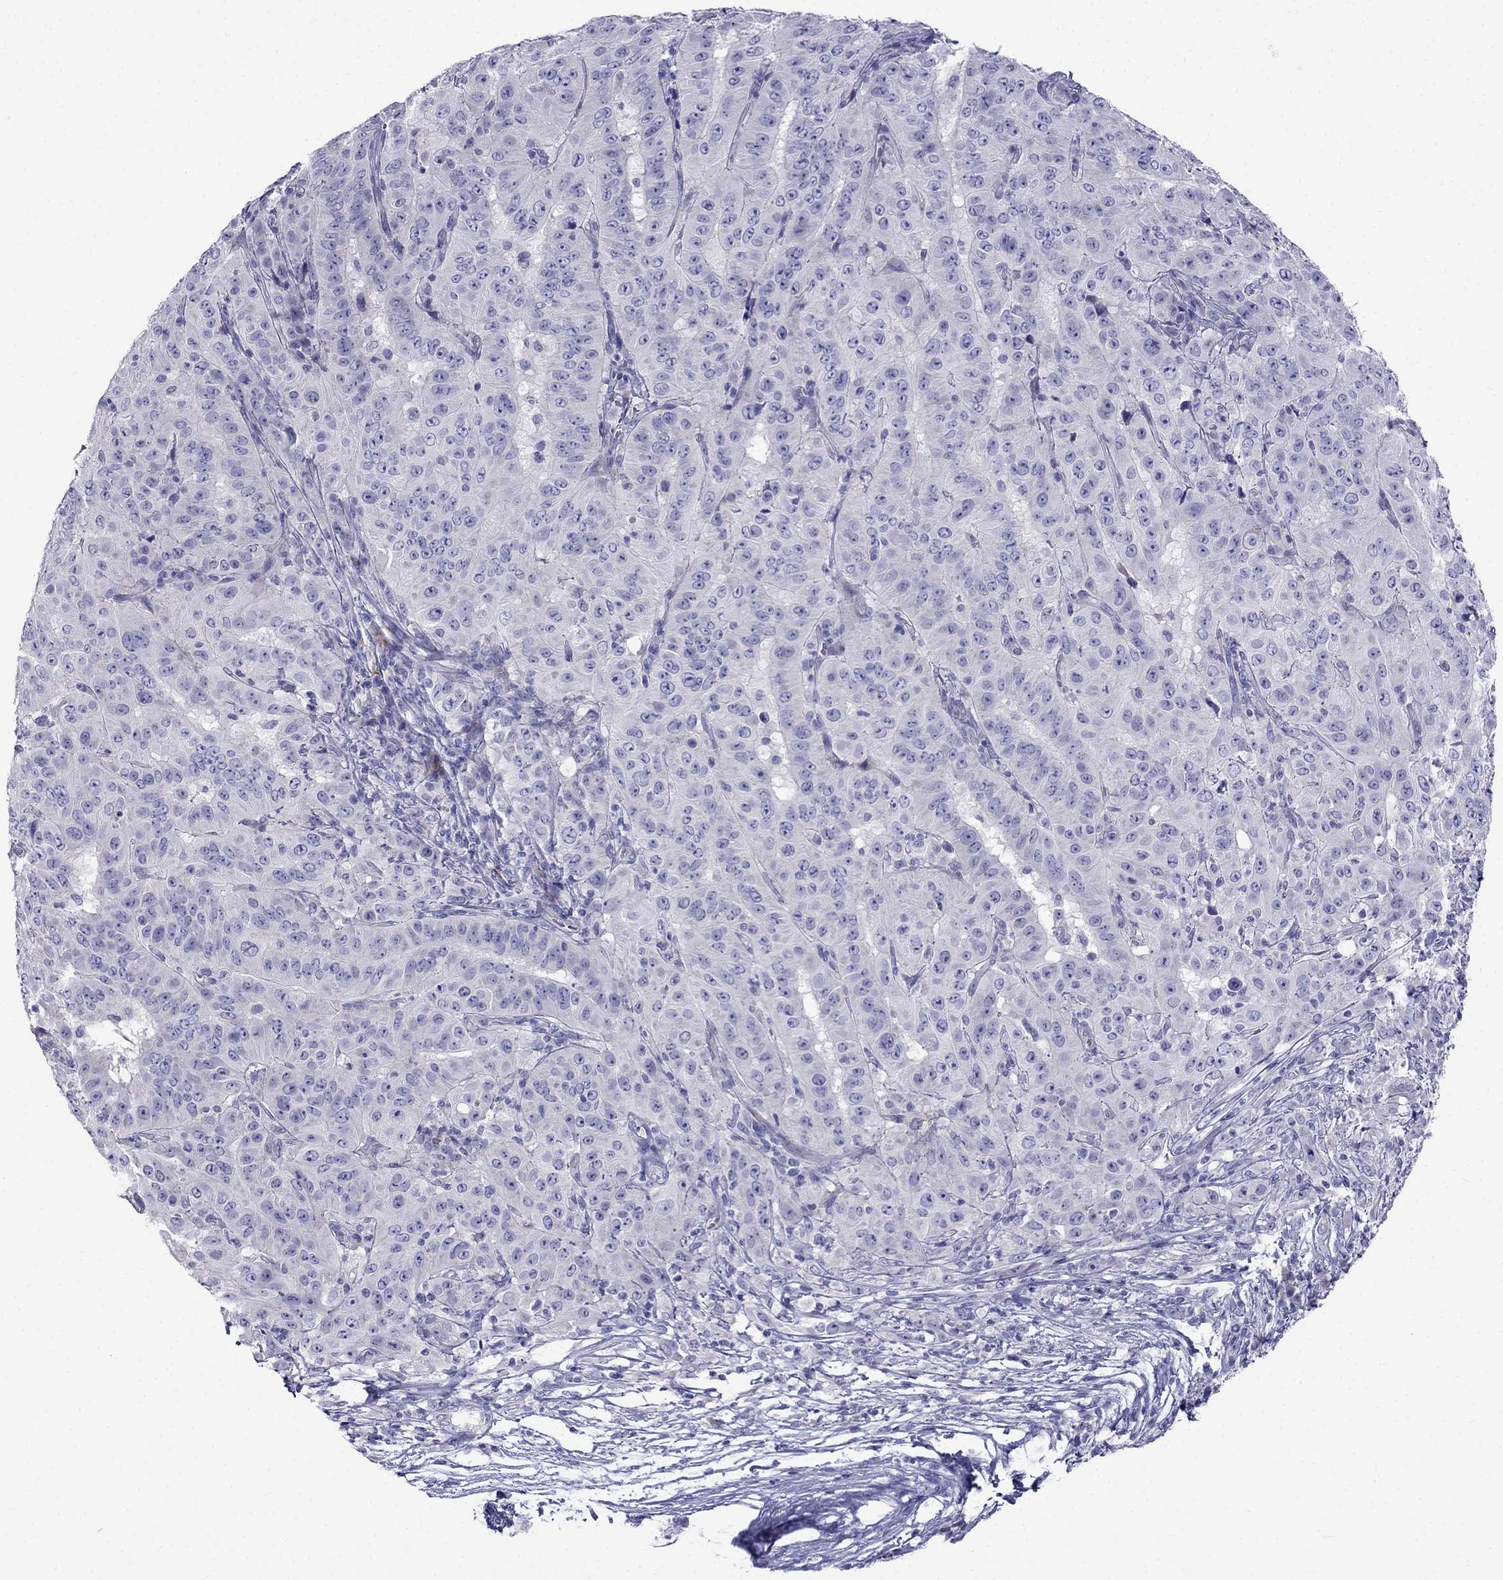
{"staining": {"intensity": "negative", "quantity": "none", "location": "none"}, "tissue": "pancreatic cancer", "cell_type": "Tumor cells", "image_type": "cancer", "snomed": [{"axis": "morphology", "description": "Adenocarcinoma, NOS"}, {"axis": "topography", "description": "Pancreas"}], "caption": "Micrograph shows no protein expression in tumor cells of adenocarcinoma (pancreatic) tissue. (DAB immunohistochemistry with hematoxylin counter stain).", "gene": "PATE1", "patient": {"sex": "male", "age": 63}}